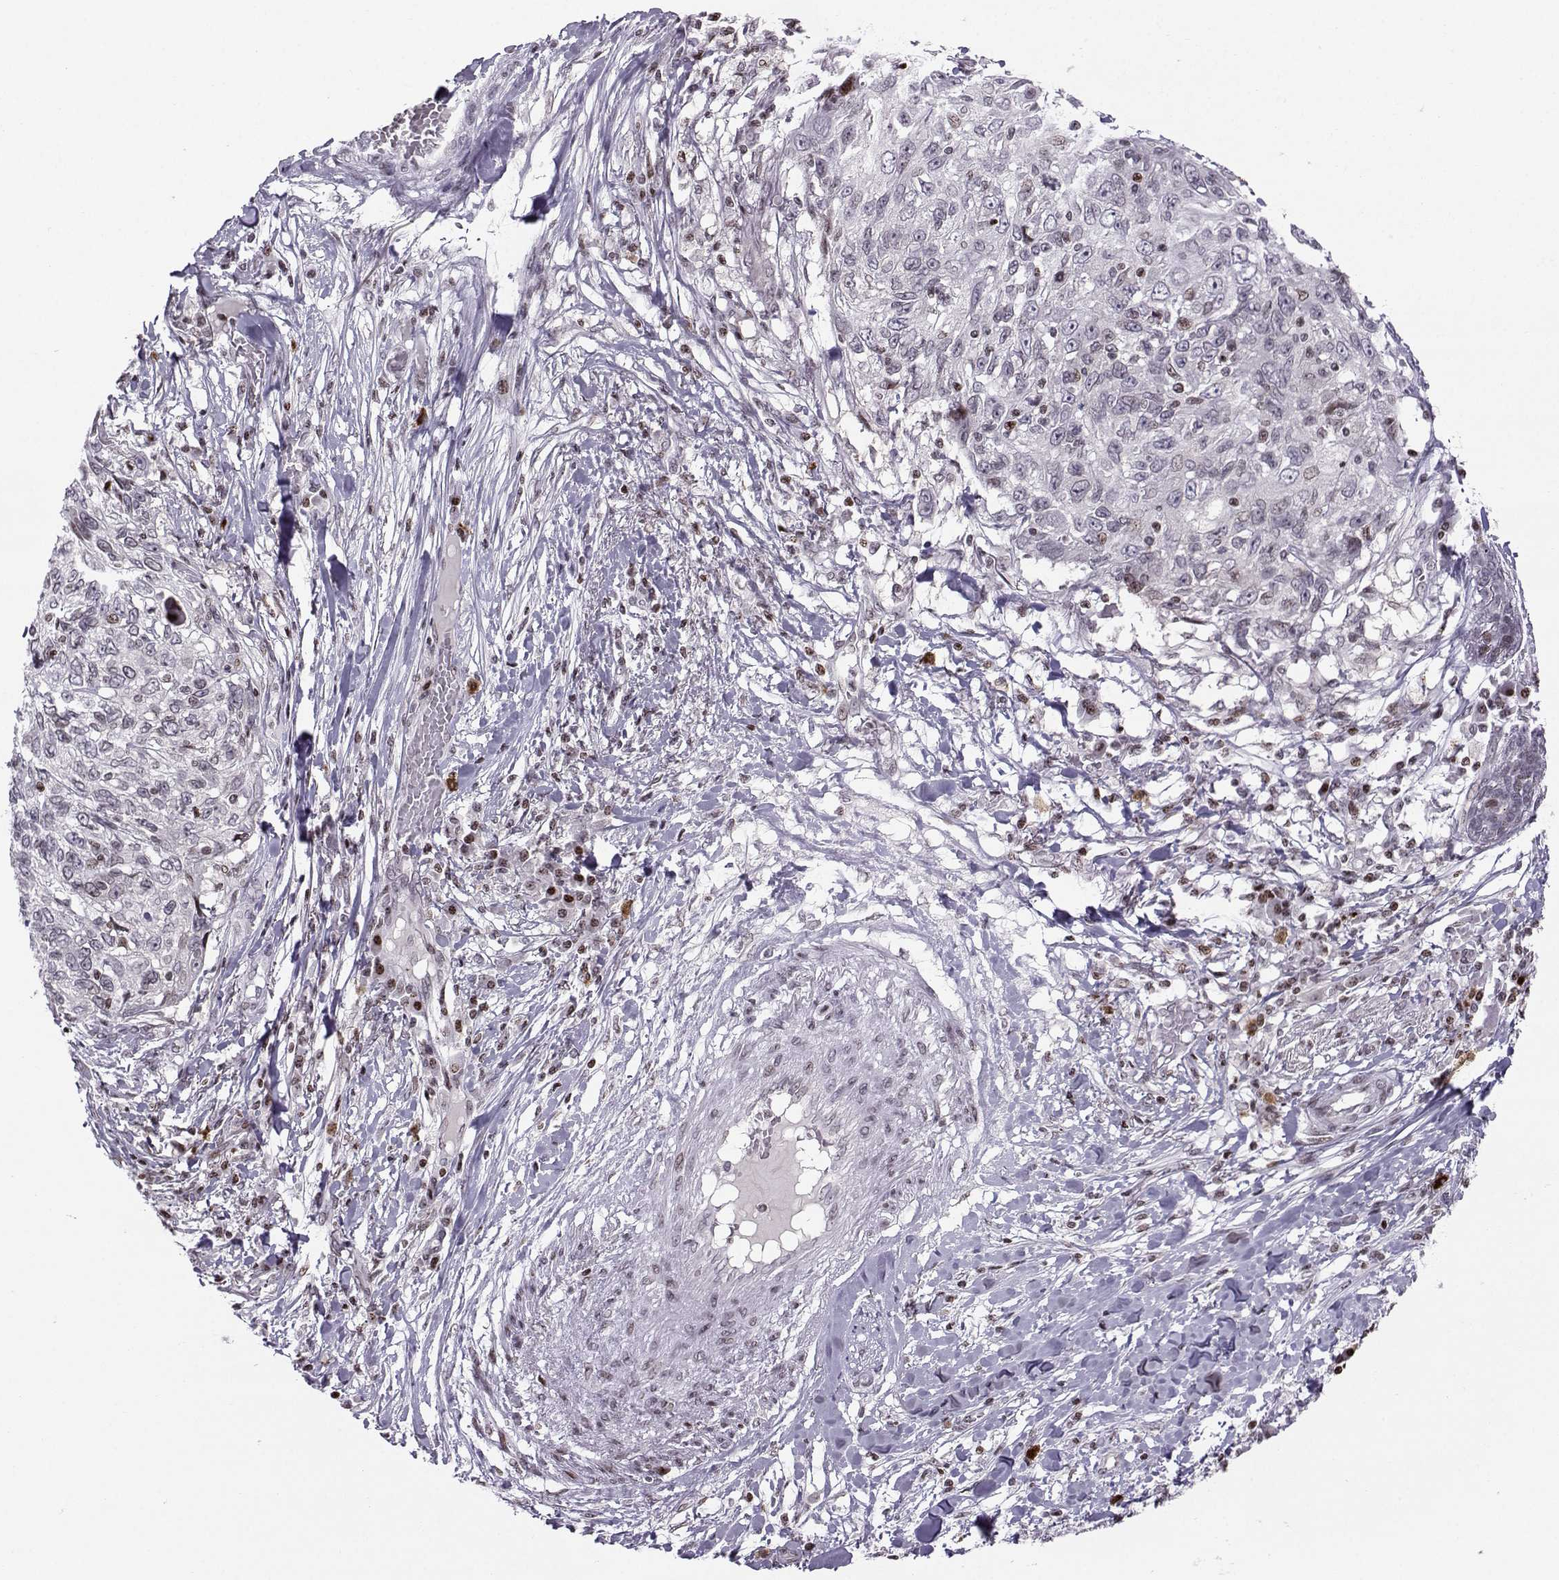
{"staining": {"intensity": "weak", "quantity": "<25%", "location": "nuclear"}, "tissue": "skin cancer", "cell_type": "Tumor cells", "image_type": "cancer", "snomed": [{"axis": "morphology", "description": "Squamous cell carcinoma, NOS"}, {"axis": "topography", "description": "Skin"}], "caption": "High magnification brightfield microscopy of skin cancer (squamous cell carcinoma) stained with DAB (3,3'-diaminobenzidine) (brown) and counterstained with hematoxylin (blue): tumor cells show no significant expression. (DAB immunohistochemistry with hematoxylin counter stain).", "gene": "ZNF19", "patient": {"sex": "male", "age": 92}}